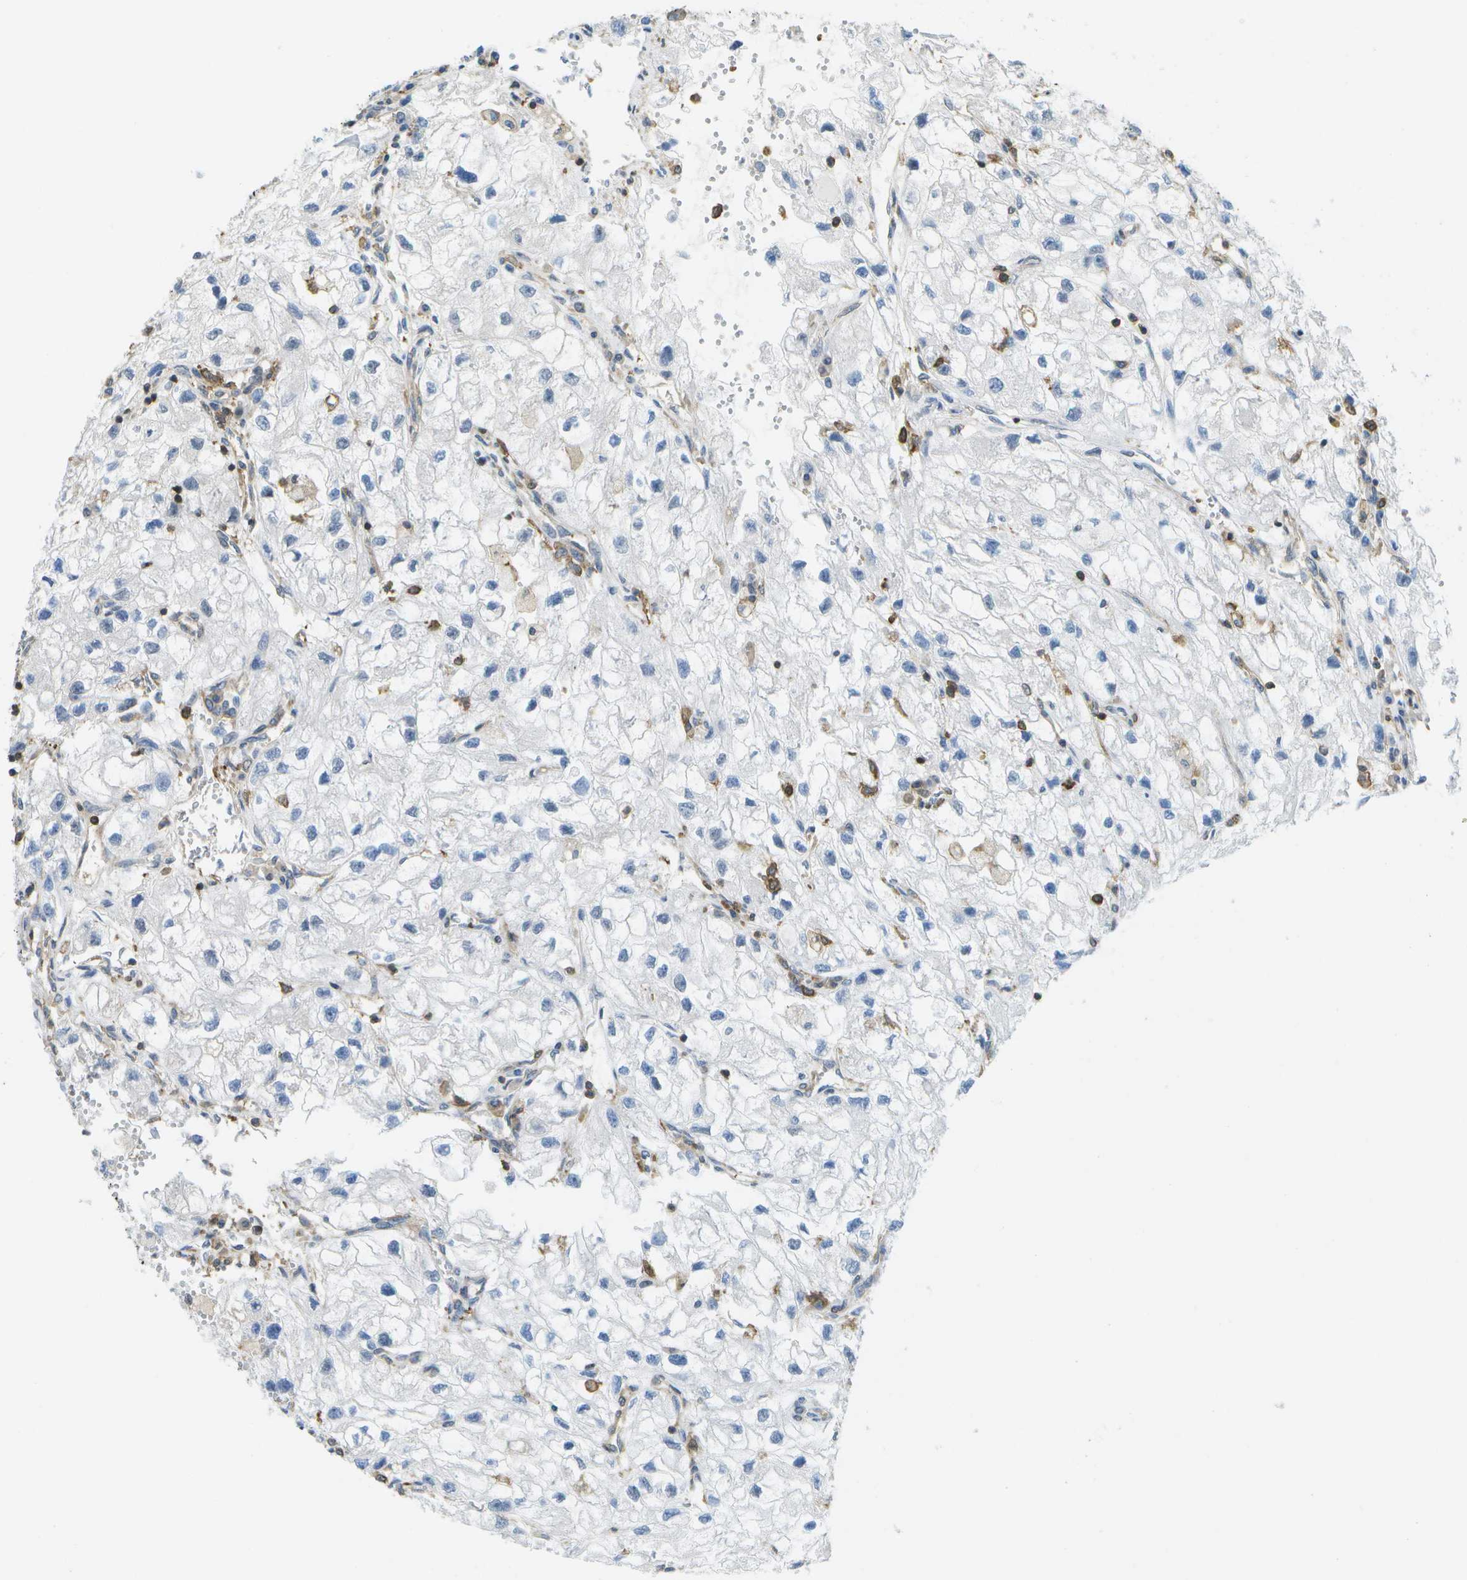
{"staining": {"intensity": "negative", "quantity": "none", "location": "none"}, "tissue": "renal cancer", "cell_type": "Tumor cells", "image_type": "cancer", "snomed": [{"axis": "morphology", "description": "Adenocarcinoma, NOS"}, {"axis": "topography", "description": "Kidney"}], "caption": "This is an IHC histopathology image of renal cancer. There is no expression in tumor cells.", "gene": "RCSD1", "patient": {"sex": "female", "age": 70}}